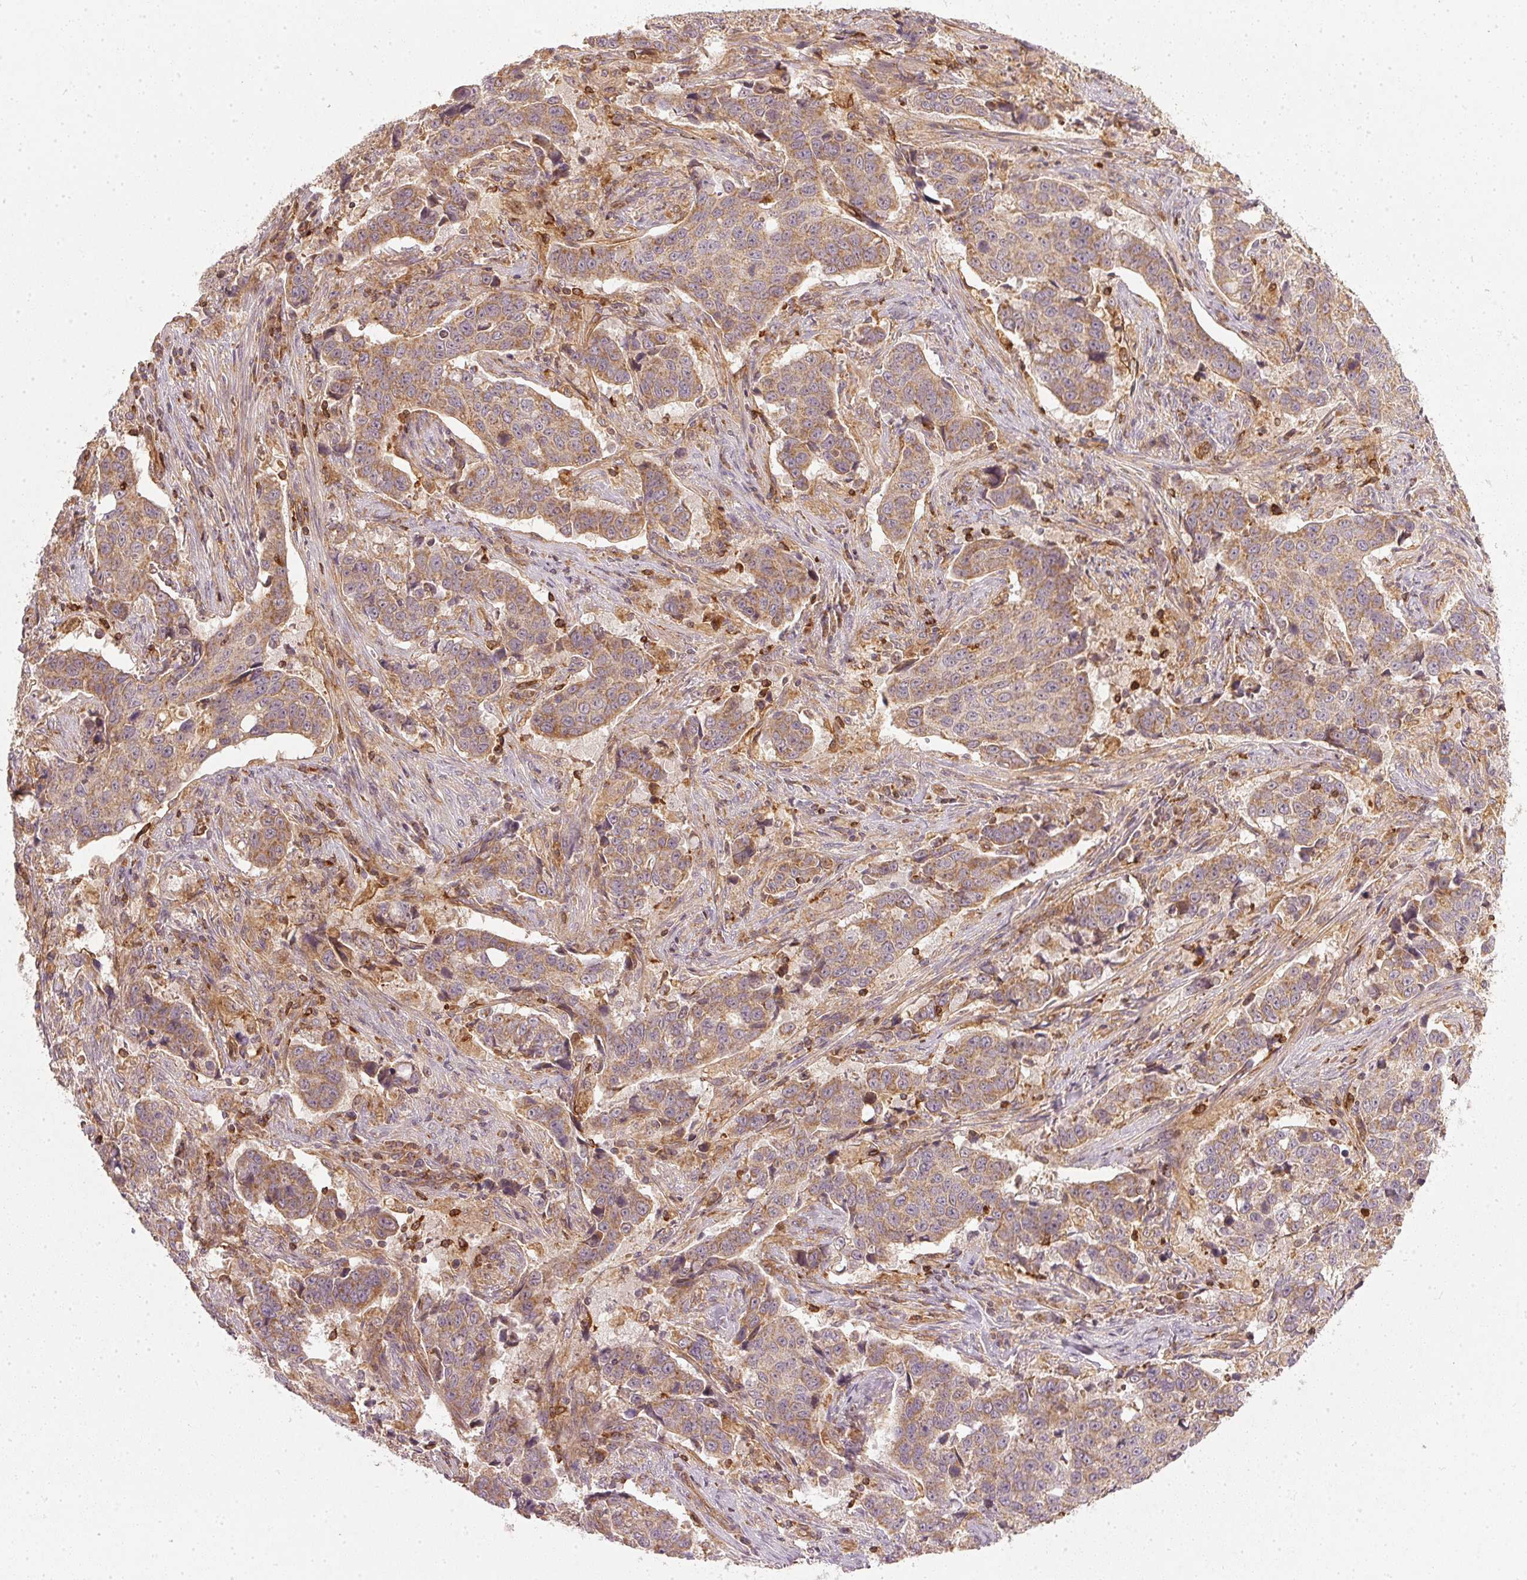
{"staining": {"intensity": "moderate", "quantity": ">75%", "location": "cytoplasmic/membranous"}, "tissue": "lung cancer", "cell_type": "Tumor cells", "image_type": "cancer", "snomed": [{"axis": "morphology", "description": "Squamous cell carcinoma, NOS"}, {"axis": "topography", "description": "Lymph node"}, {"axis": "topography", "description": "Lung"}], "caption": "Human lung cancer (squamous cell carcinoma) stained with a brown dye demonstrates moderate cytoplasmic/membranous positive staining in about >75% of tumor cells.", "gene": "NADK2", "patient": {"sex": "male", "age": 61}}